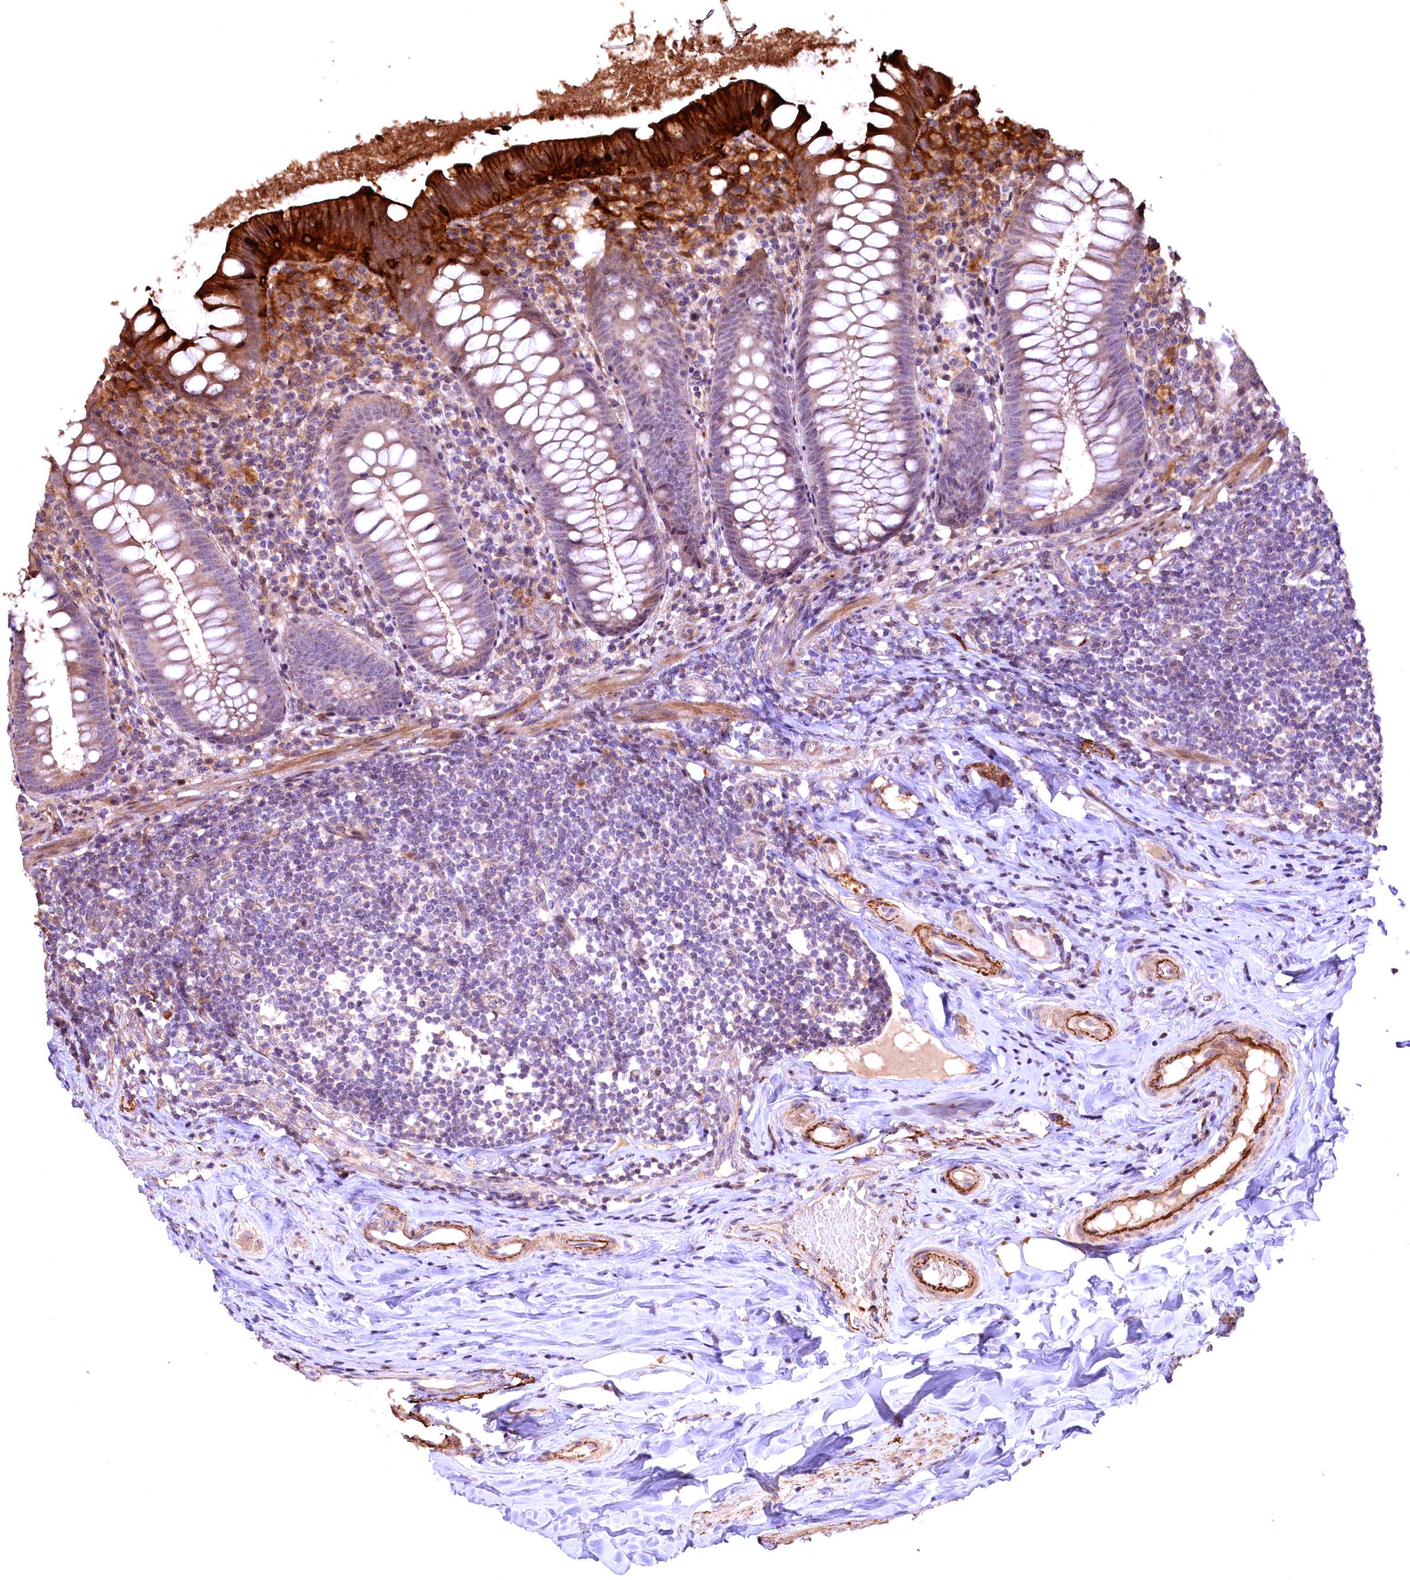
{"staining": {"intensity": "strong", "quantity": "<25%", "location": "cytoplasmic/membranous"}, "tissue": "appendix", "cell_type": "Glandular cells", "image_type": "normal", "snomed": [{"axis": "morphology", "description": "Normal tissue, NOS"}, {"axis": "topography", "description": "Appendix"}], "caption": "Glandular cells show strong cytoplasmic/membranous positivity in about <25% of cells in unremarkable appendix. The staining was performed using DAB, with brown indicating positive protein expression. Nuclei are stained blue with hematoxylin.", "gene": "FUZ", "patient": {"sex": "female", "age": 51}}